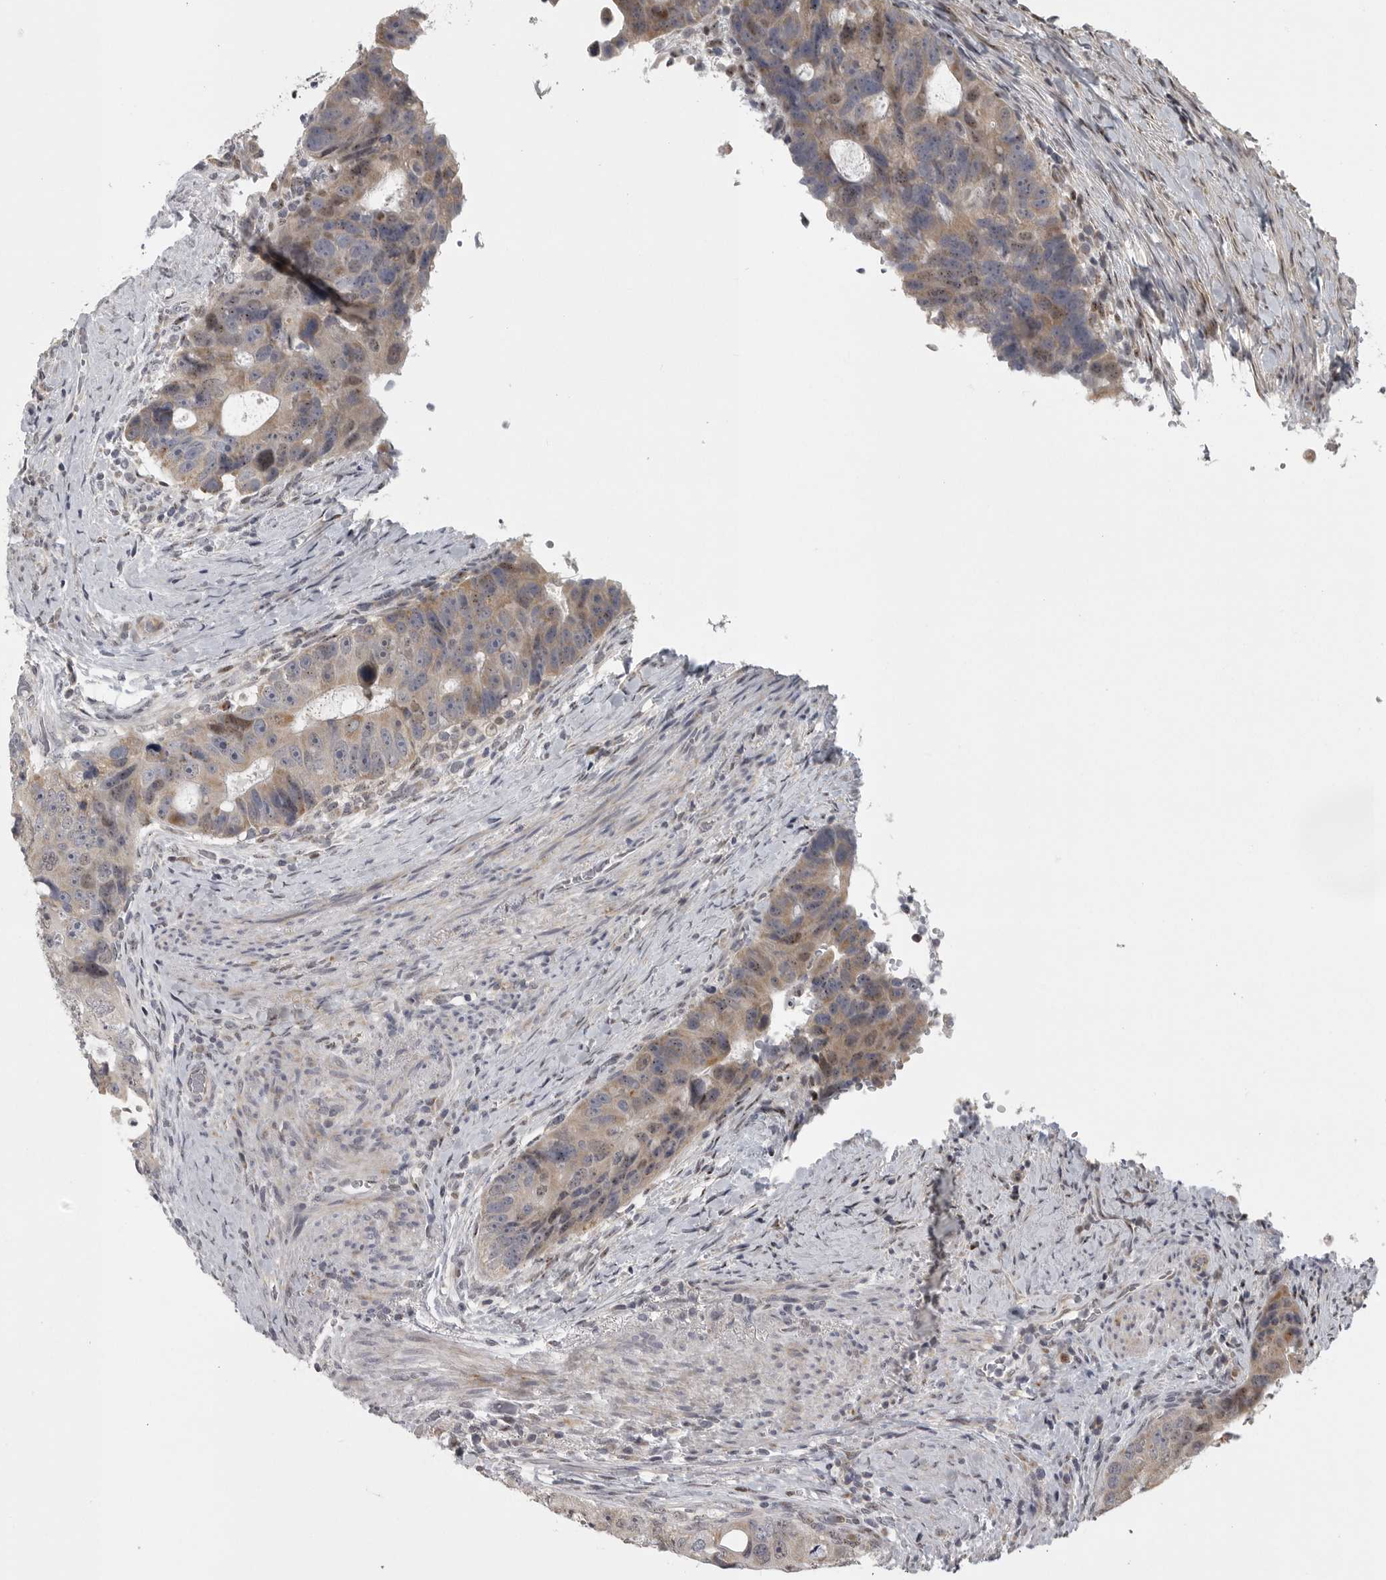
{"staining": {"intensity": "moderate", "quantity": "<25%", "location": "cytoplasmic/membranous,nuclear"}, "tissue": "colorectal cancer", "cell_type": "Tumor cells", "image_type": "cancer", "snomed": [{"axis": "morphology", "description": "Adenocarcinoma, NOS"}, {"axis": "topography", "description": "Rectum"}], "caption": "Protein staining shows moderate cytoplasmic/membranous and nuclear staining in about <25% of tumor cells in adenocarcinoma (colorectal).", "gene": "POLE2", "patient": {"sex": "male", "age": 59}}